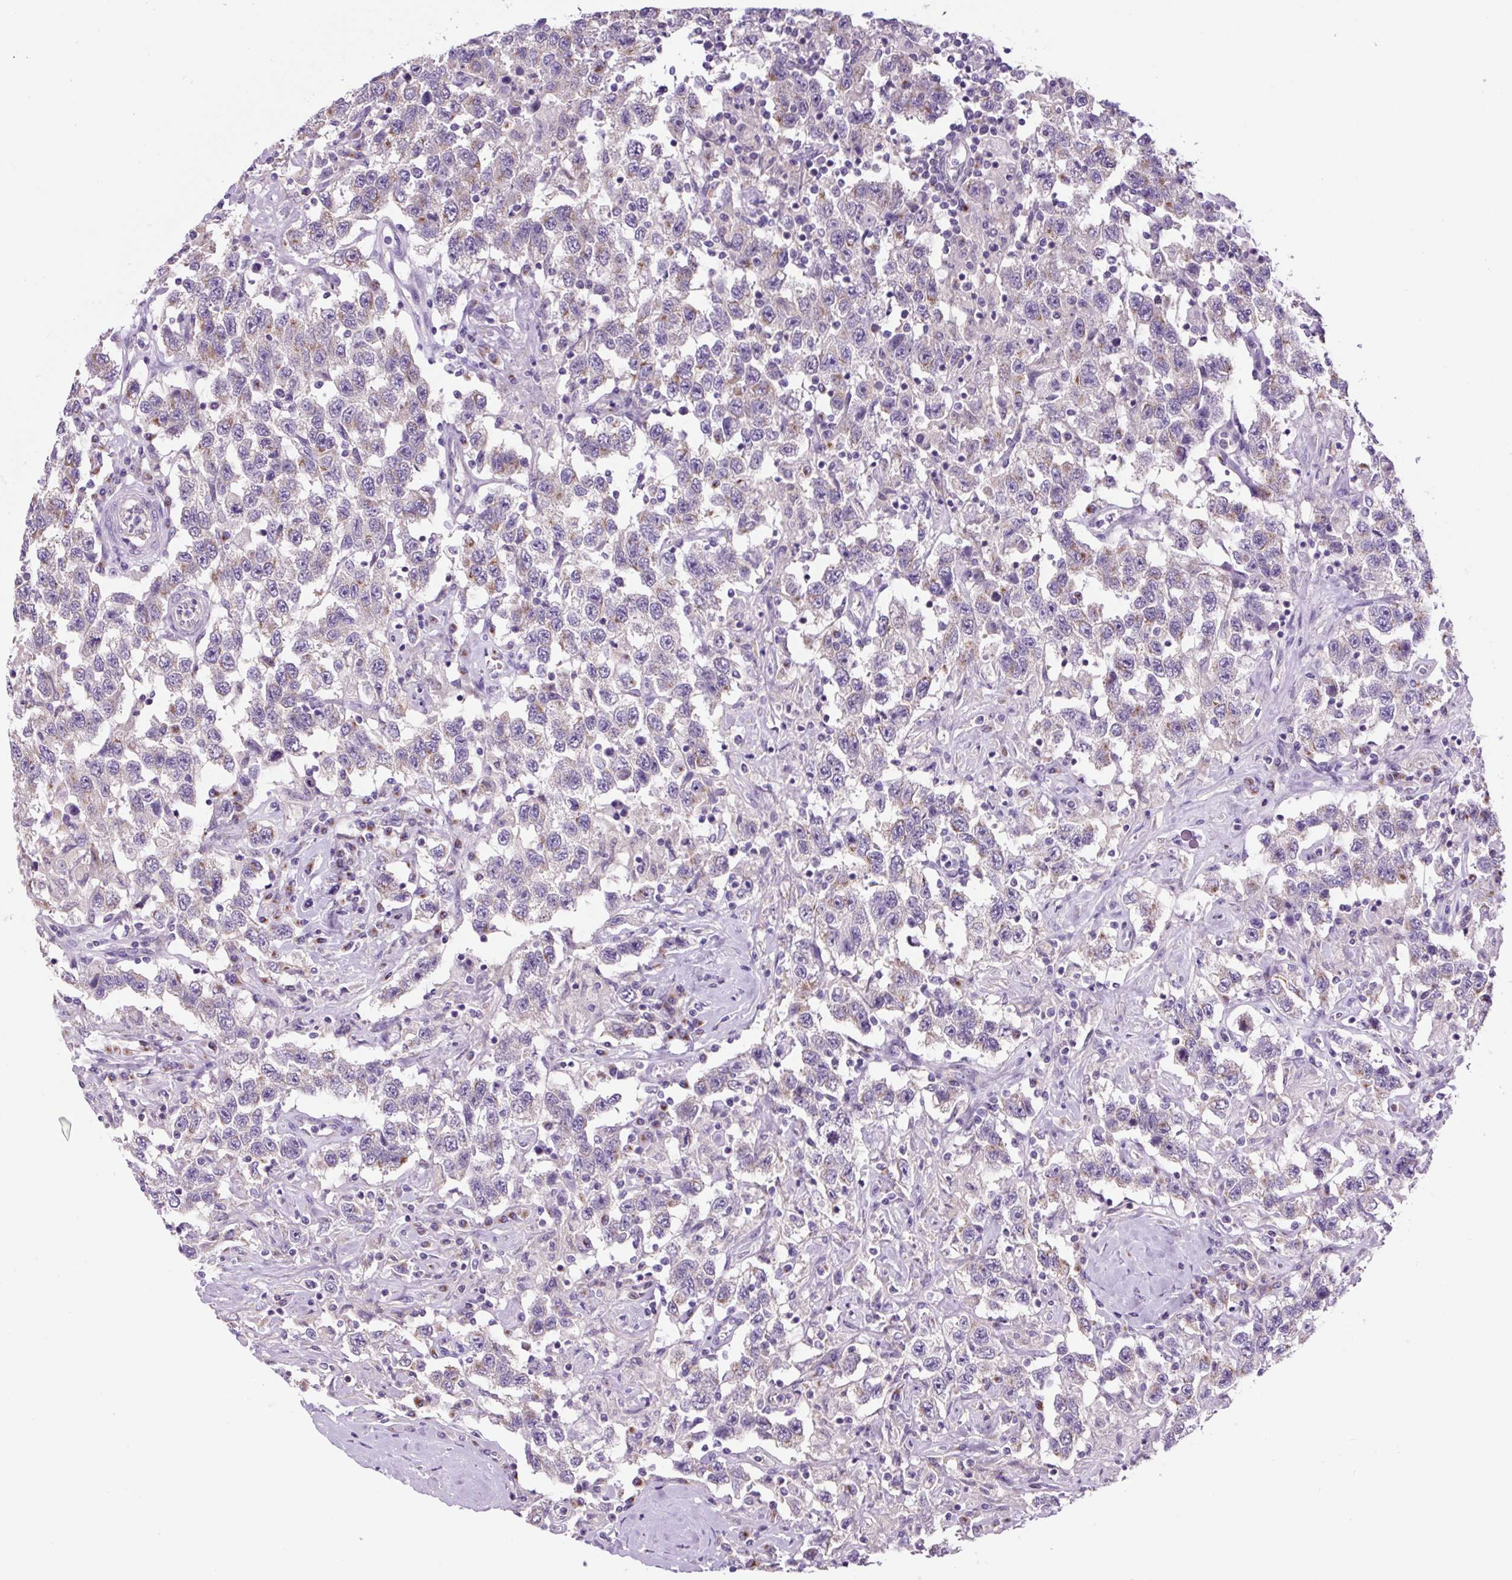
{"staining": {"intensity": "weak", "quantity": "25%-75%", "location": "cytoplasmic/membranous"}, "tissue": "testis cancer", "cell_type": "Tumor cells", "image_type": "cancer", "snomed": [{"axis": "morphology", "description": "Seminoma, NOS"}, {"axis": "topography", "description": "Testis"}], "caption": "DAB immunohistochemical staining of human seminoma (testis) reveals weak cytoplasmic/membranous protein expression in about 25%-75% of tumor cells.", "gene": "GORASP1", "patient": {"sex": "male", "age": 41}}